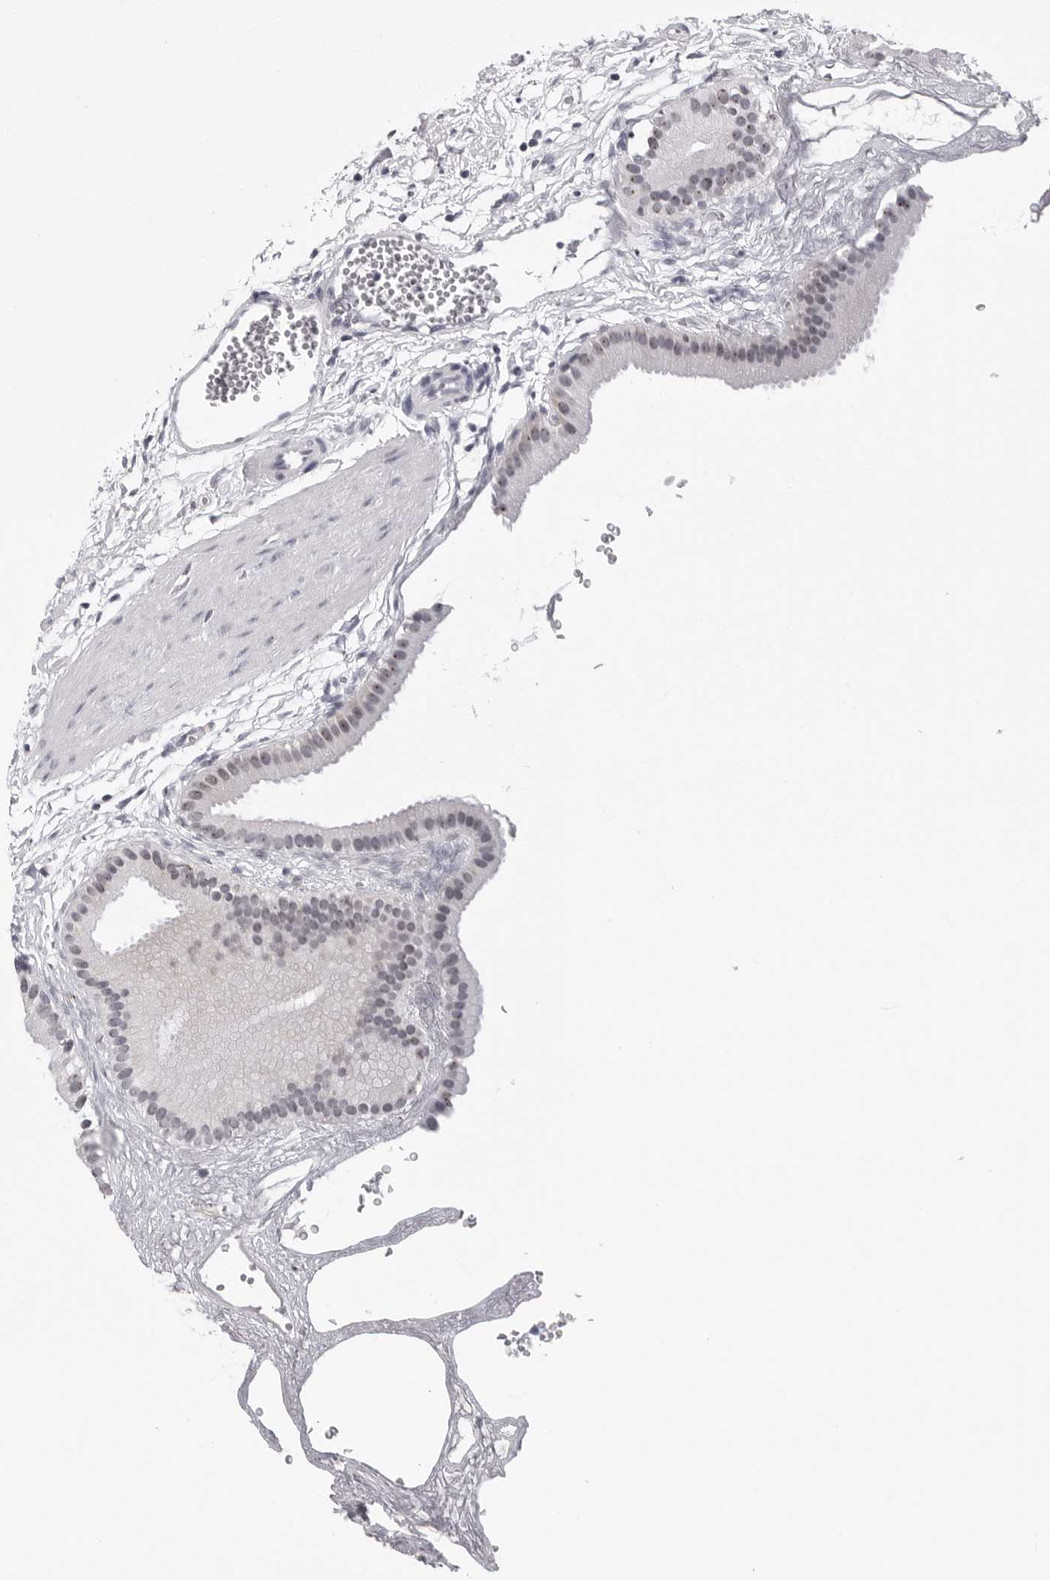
{"staining": {"intensity": "moderate", "quantity": "25%-75%", "location": "nuclear"}, "tissue": "gallbladder", "cell_type": "Glandular cells", "image_type": "normal", "snomed": [{"axis": "morphology", "description": "Normal tissue, NOS"}, {"axis": "topography", "description": "Gallbladder"}], "caption": "Immunohistochemical staining of benign gallbladder exhibits medium levels of moderate nuclear expression in about 25%-75% of glandular cells.", "gene": "GNL2", "patient": {"sex": "female", "age": 64}}